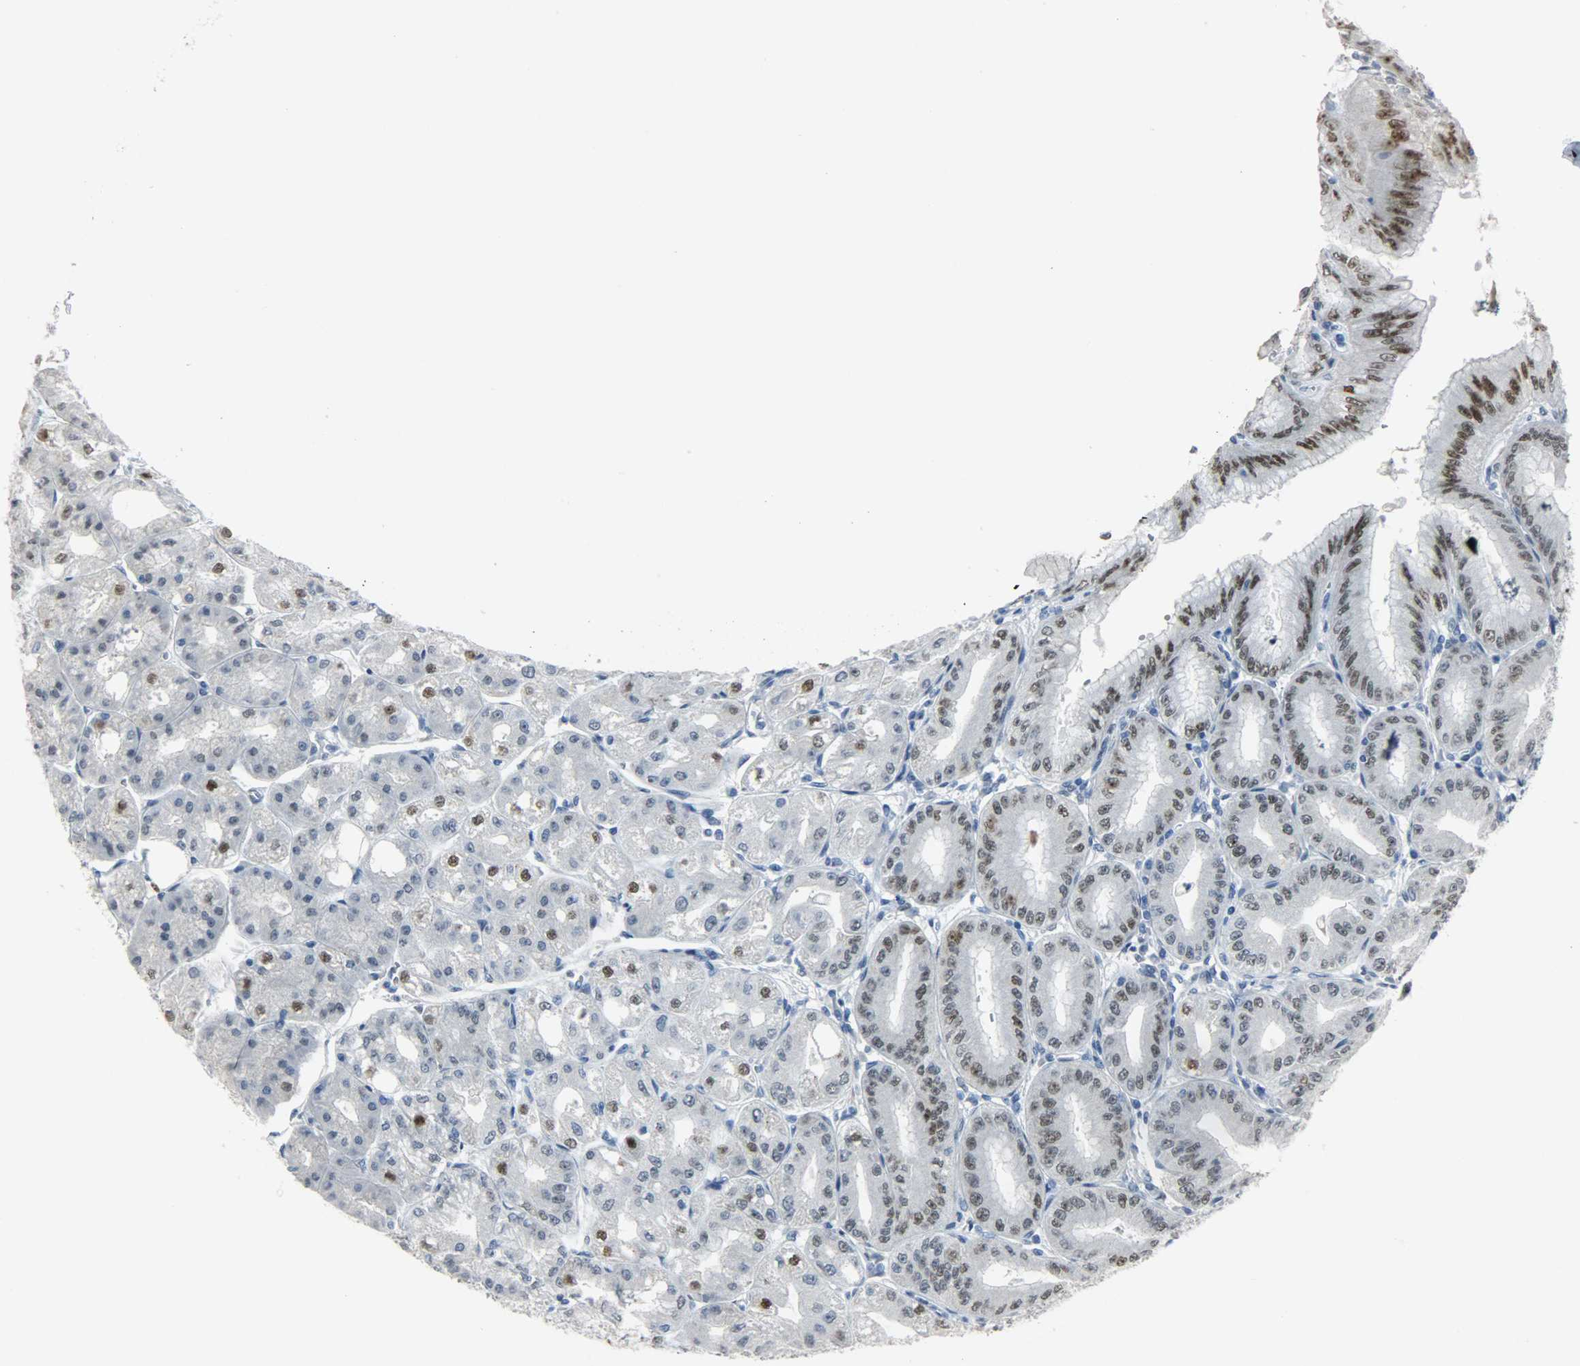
{"staining": {"intensity": "strong", "quantity": "25%-75%", "location": "nuclear"}, "tissue": "stomach", "cell_type": "Glandular cells", "image_type": "normal", "snomed": [{"axis": "morphology", "description": "Normal tissue, NOS"}, {"axis": "topography", "description": "Stomach, lower"}], "caption": "Protein staining displays strong nuclear positivity in approximately 25%-75% of glandular cells in unremarkable stomach. The protein of interest is shown in brown color, while the nuclei are stained blue.", "gene": "PPARG", "patient": {"sex": "male", "age": 71}}